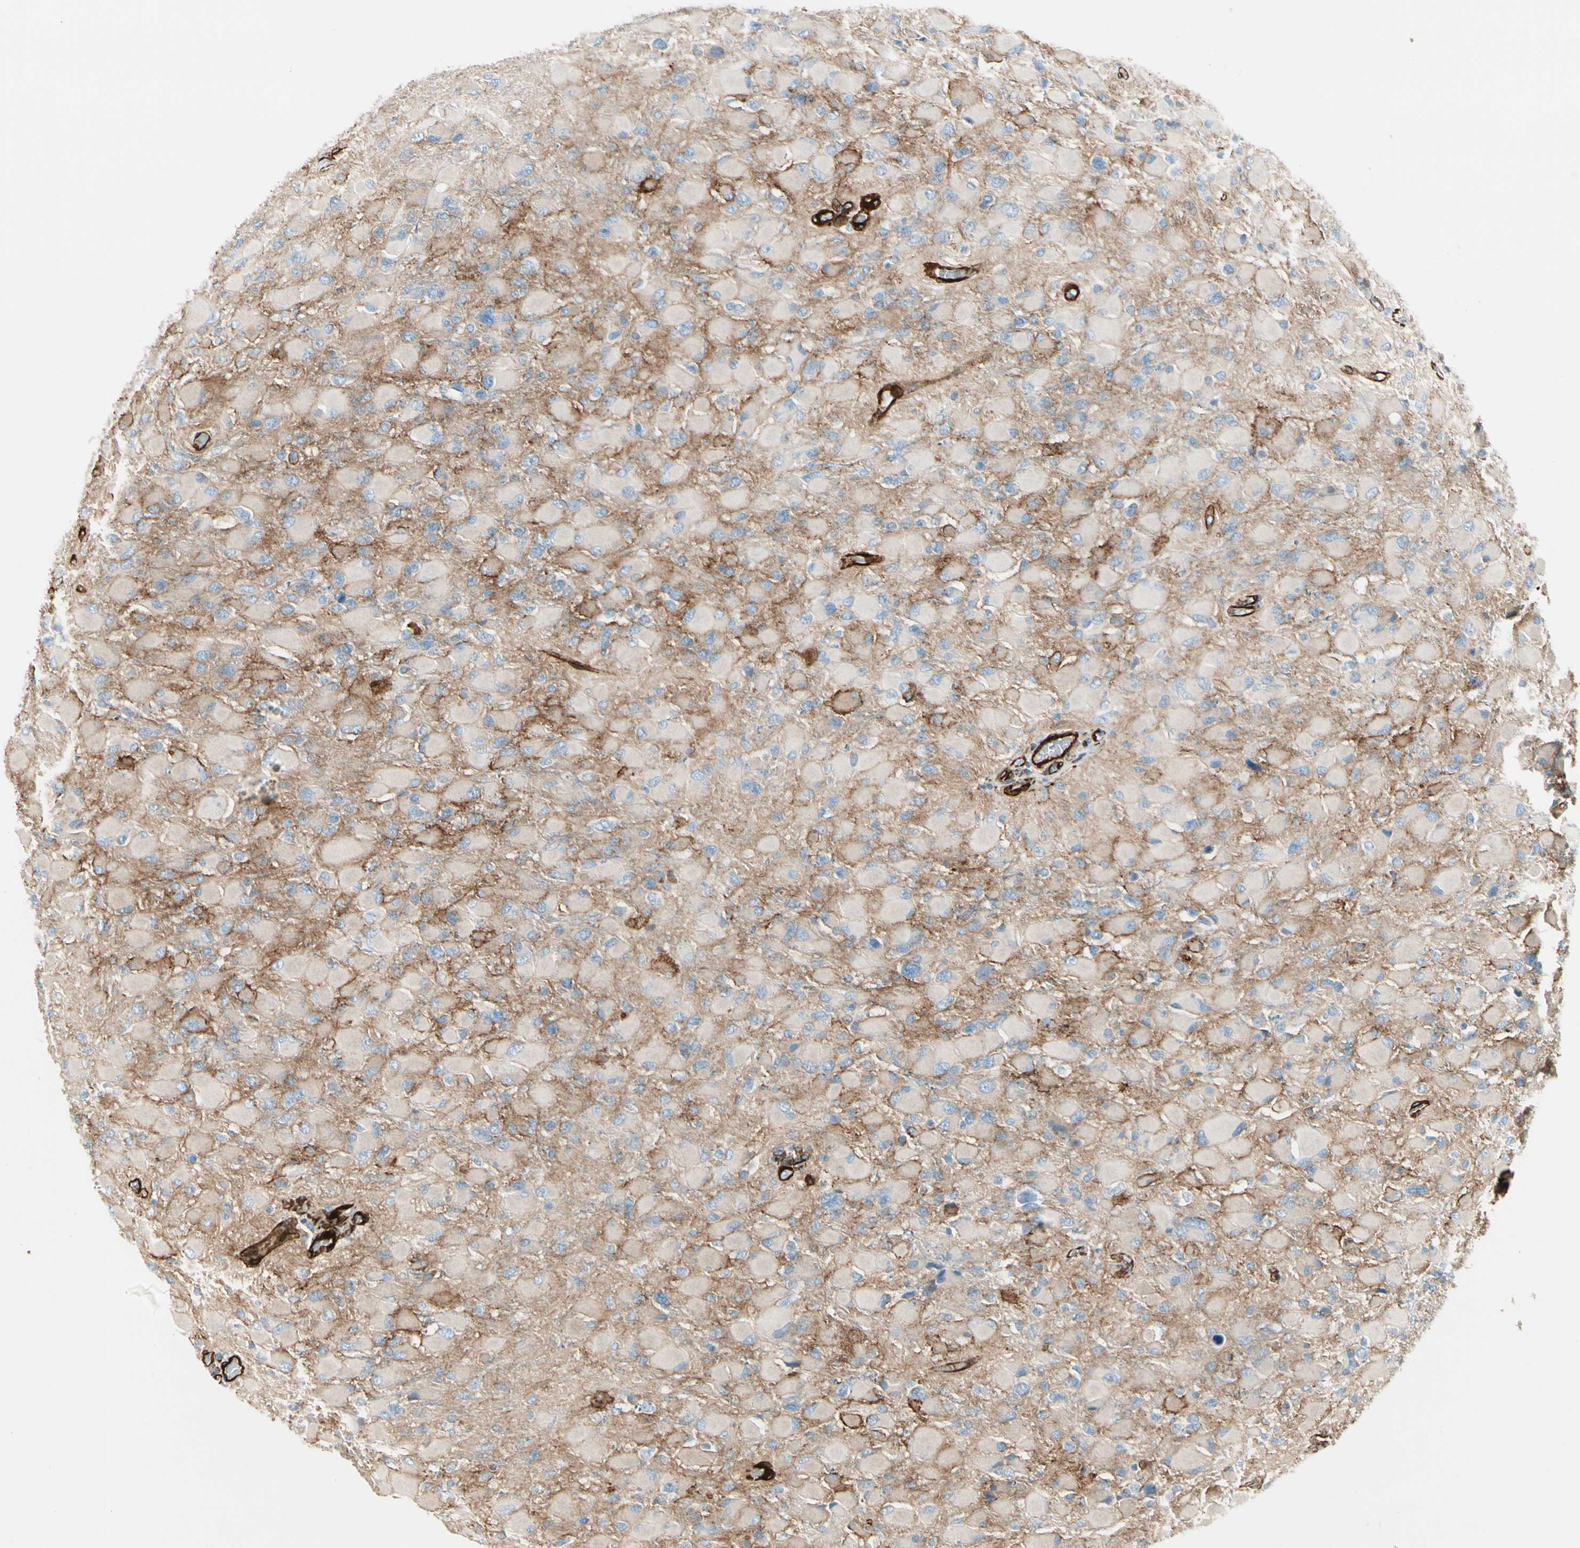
{"staining": {"intensity": "weak", "quantity": "25%-75%", "location": "cytoplasmic/membranous"}, "tissue": "glioma", "cell_type": "Tumor cells", "image_type": "cancer", "snomed": [{"axis": "morphology", "description": "Glioma, malignant, High grade"}, {"axis": "topography", "description": "Cerebral cortex"}], "caption": "This image reveals immunohistochemistry staining of human glioma, with low weak cytoplasmic/membranous expression in about 25%-75% of tumor cells.", "gene": "CALD1", "patient": {"sex": "female", "age": 36}}